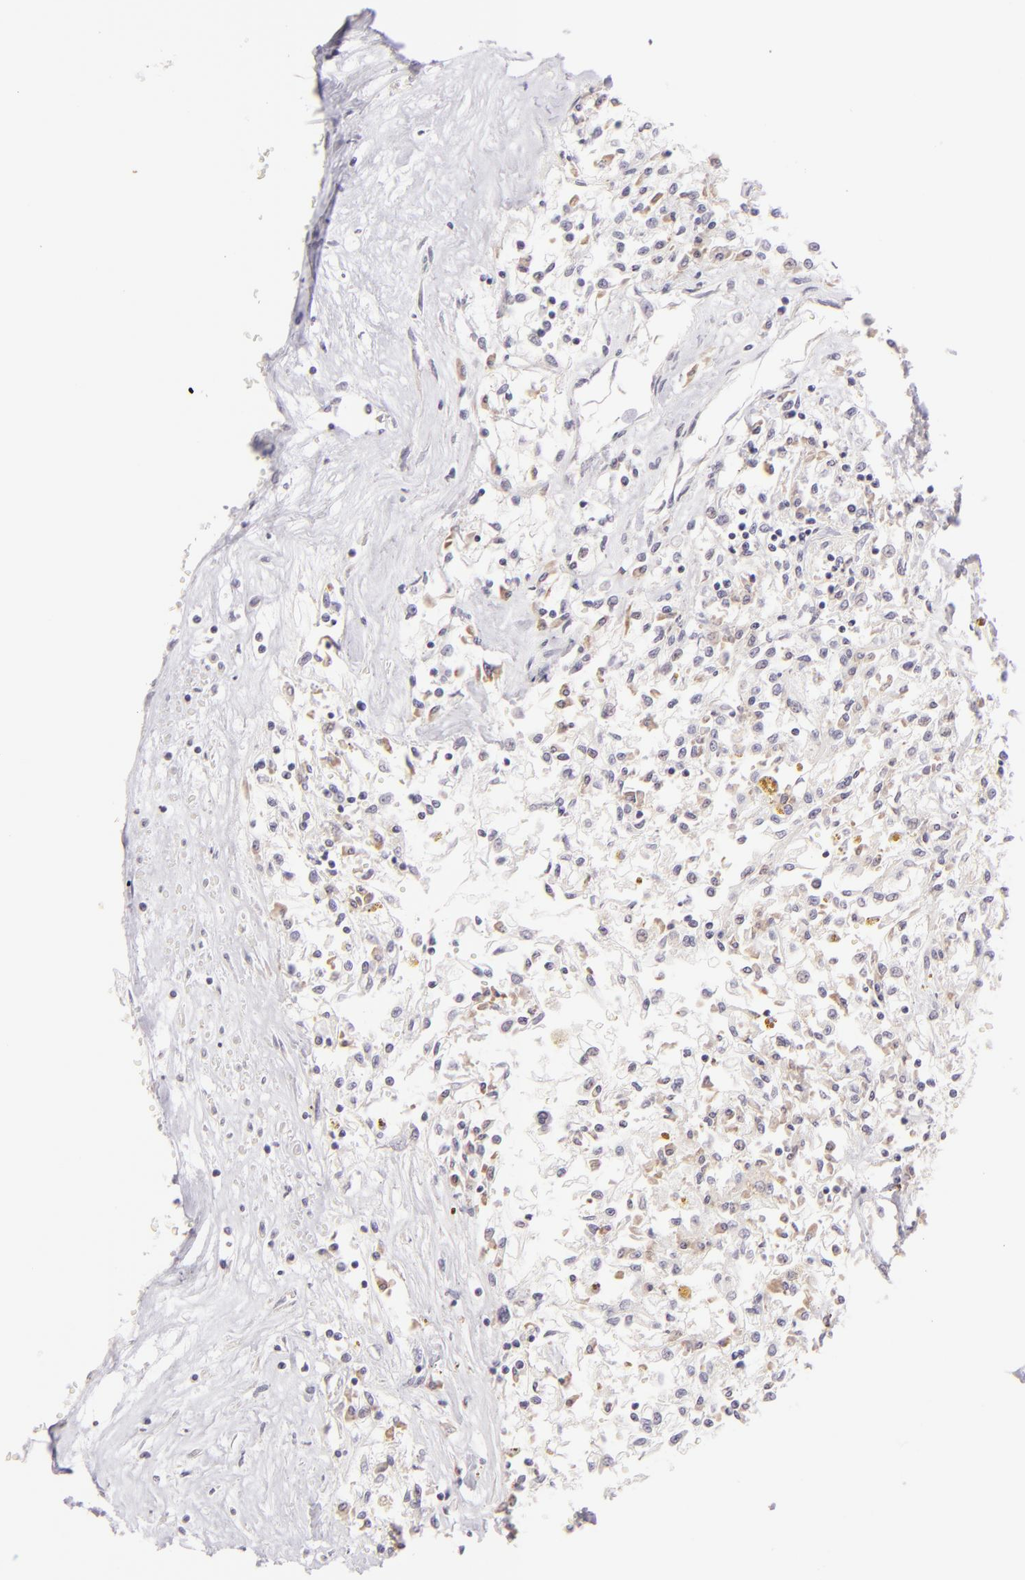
{"staining": {"intensity": "negative", "quantity": "none", "location": "none"}, "tissue": "renal cancer", "cell_type": "Tumor cells", "image_type": "cancer", "snomed": [{"axis": "morphology", "description": "Adenocarcinoma, NOS"}, {"axis": "topography", "description": "Kidney"}], "caption": "A photomicrograph of adenocarcinoma (renal) stained for a protein demonstrates no brown staining in tumor cells.", "gene": "CLDN4", "patient": {"sex": "male", "age": 78}}